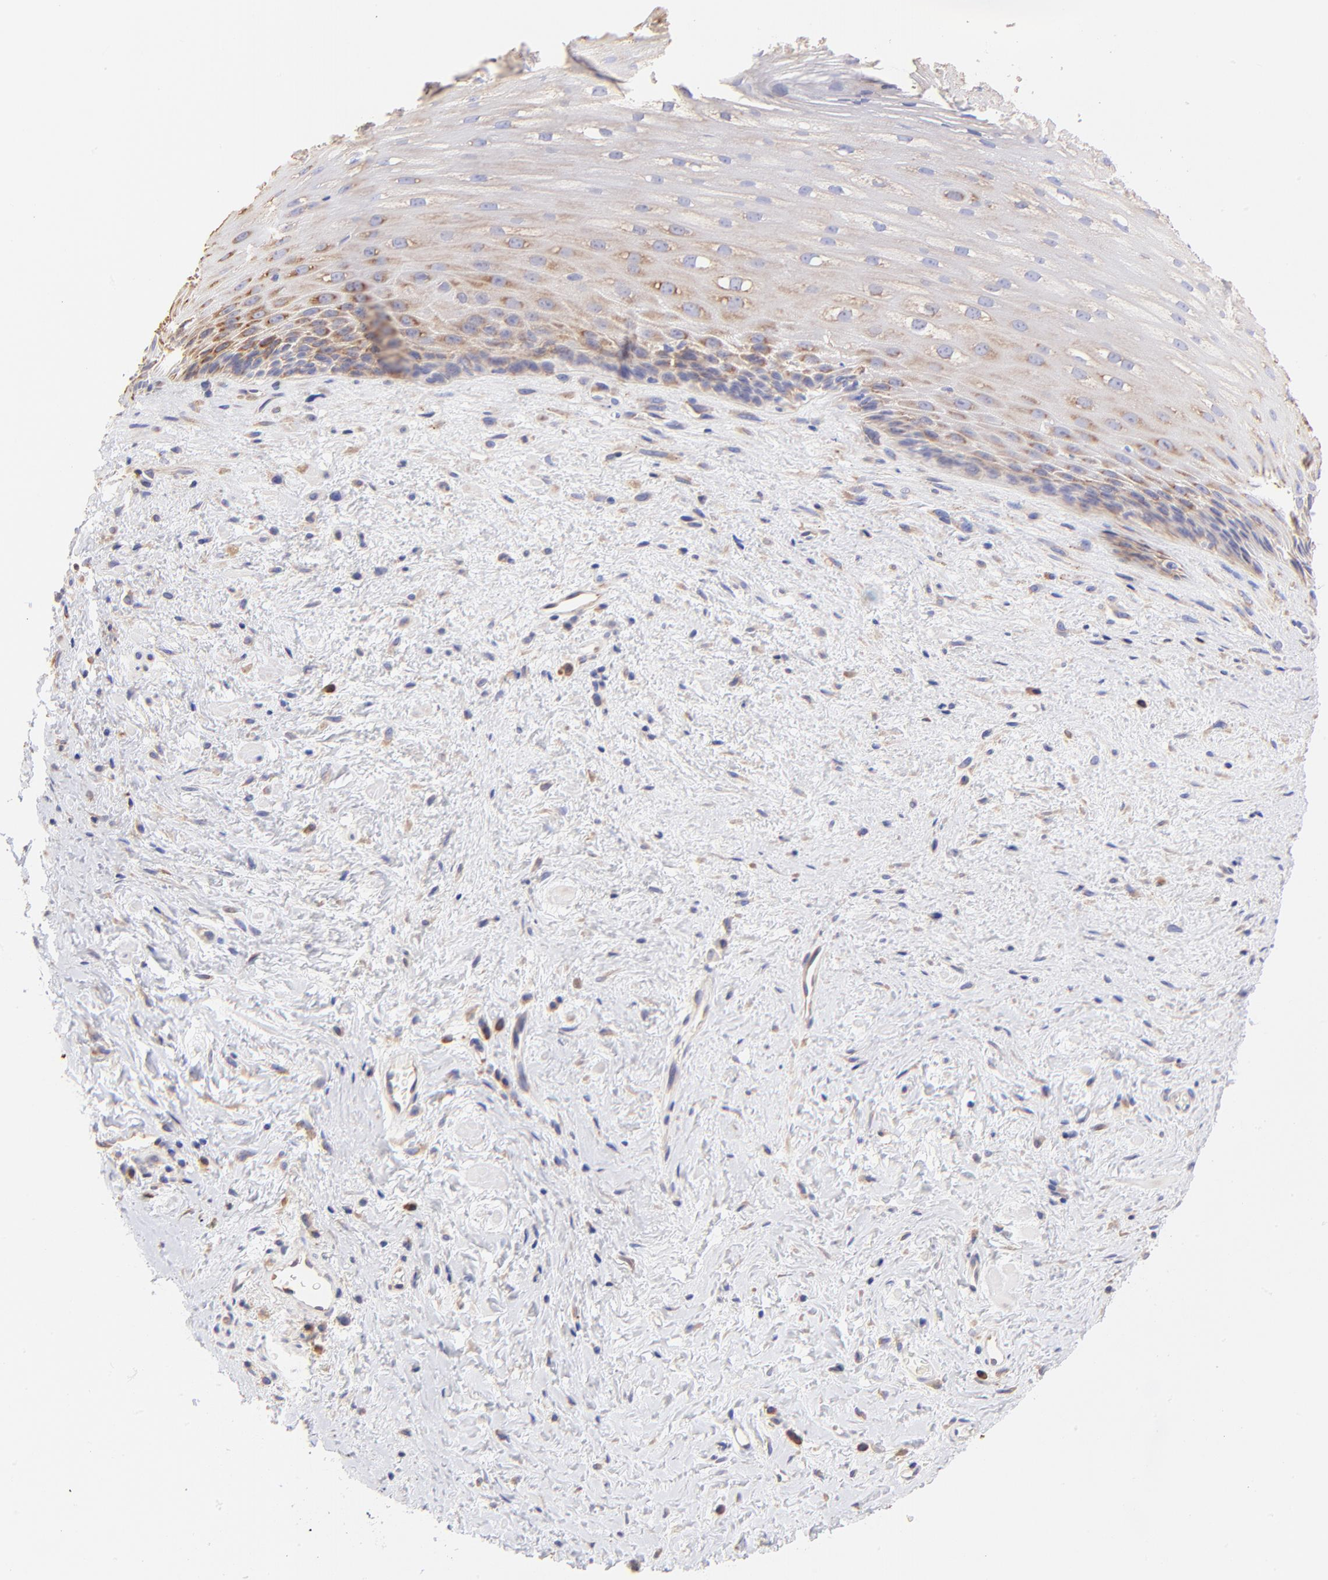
{"staining": {"intensity": "moderate", "quantity": "25%-75%", "location": "cytoplasmic/membranous"}, "tissue": "esophagus", "cell_type": "Squamous epithelial cells", "image_type": "normal", "snomed": [{"axis": "morphology", "description": "Normal tissue, NOS"}, {"axis": "topography", "description": "Esophagus"}], "caption": "This micrograph exhibits unremarkable esophagus stained with immunohistochemistry (IHC) to label a protein in brown. The cytoplasmic/membranous of squamous epithelial cells show moderate positivity for the protein. Nuclei are counter-stained blue.", "gene": "RPL30", "patient": {"sex": "female", "age": 70}}